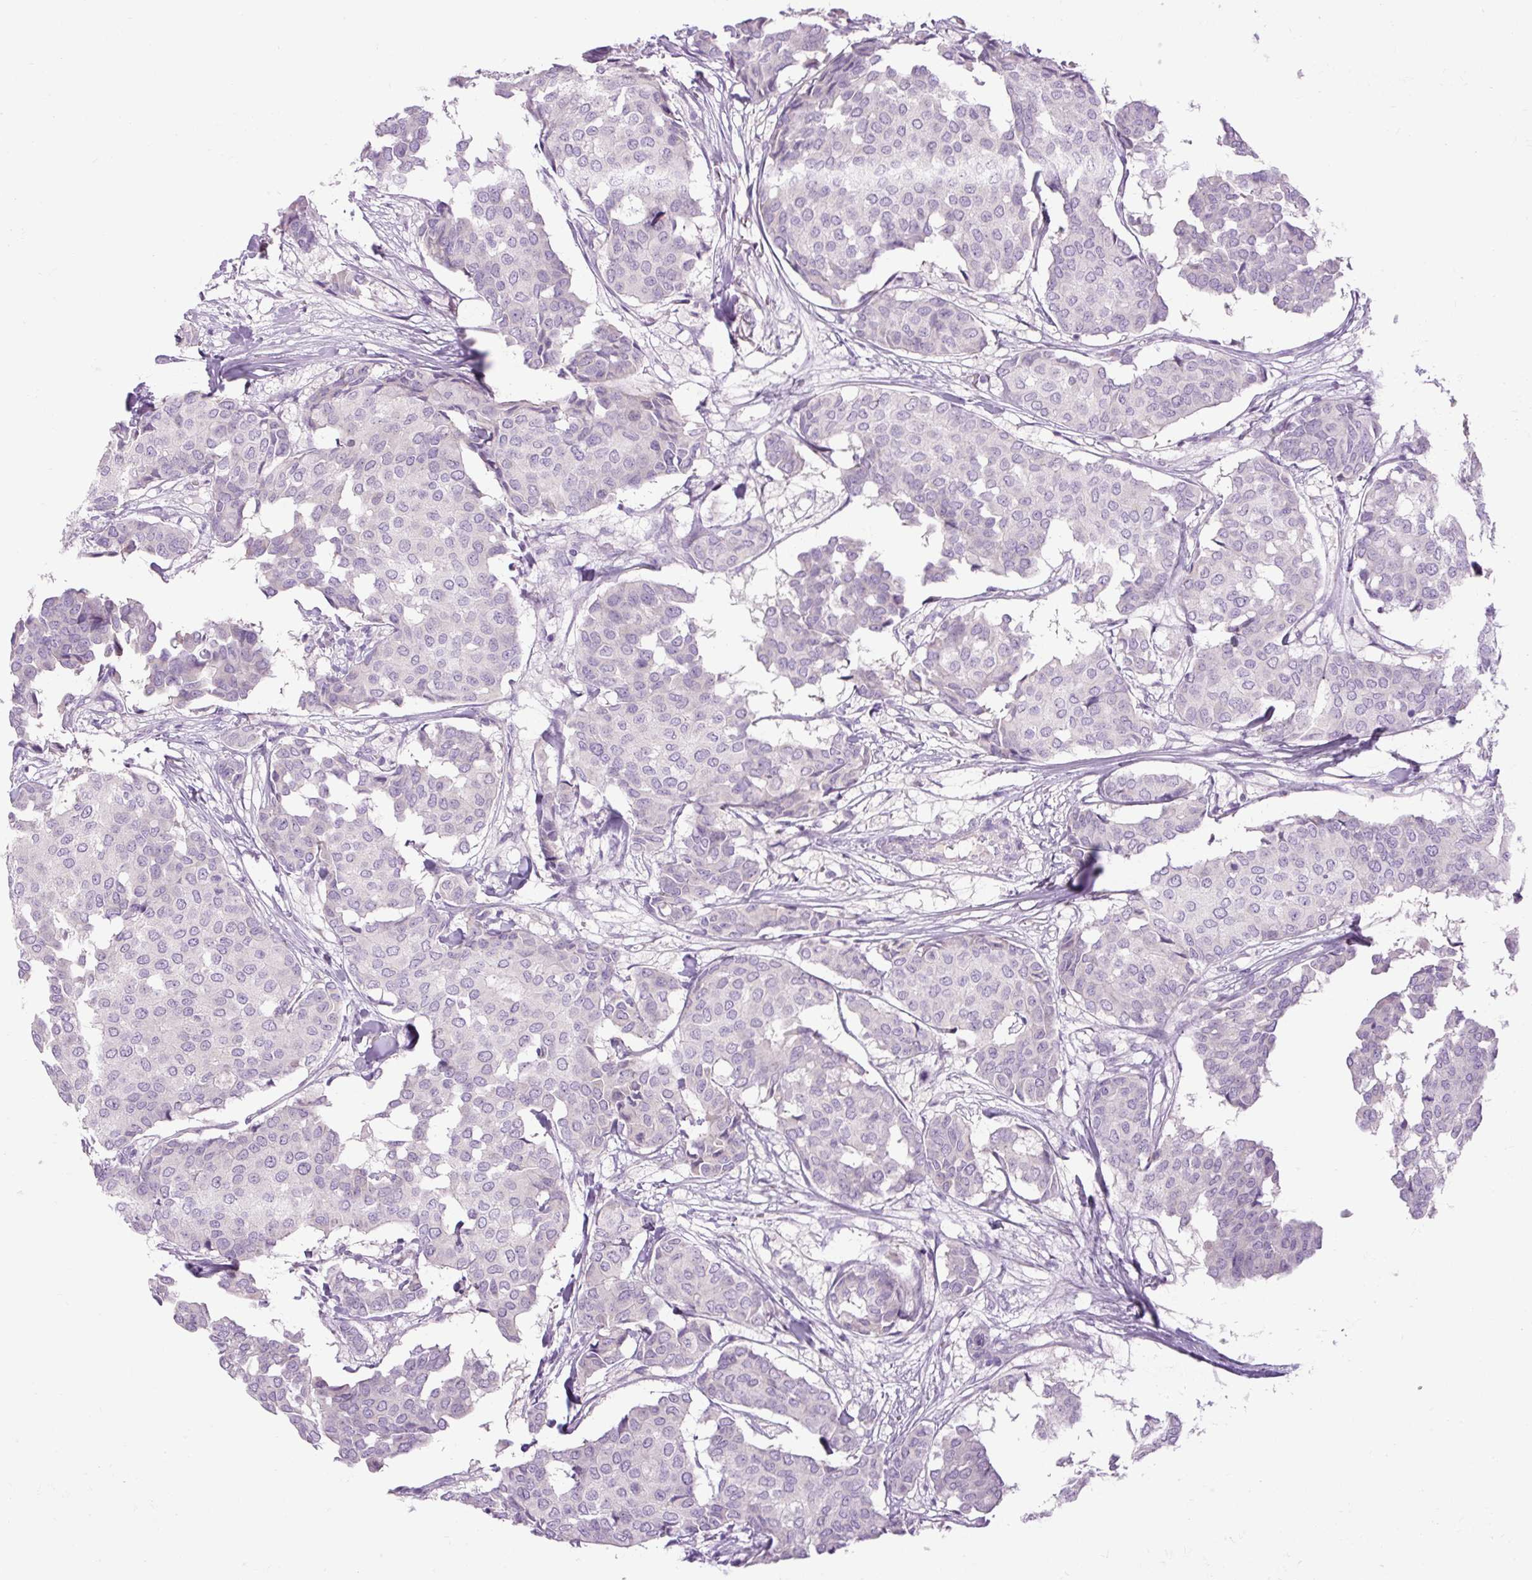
{"staining": {"intensity": "negative", "quantity": "none", "location": "none"}, "tissue": "breast cancer", "cell_type": "Tumor cells", "image_type": "cancer", "snomed": [{"axis": "morphology", "description": "Duct carcinoma"}, {"axis": "topography", "description": "Breast"}], "caption": "IHC of human breast cancer (infiltrating ductal carcinoma) reveals no positivity in tumor cells.", "gene": "ARRDC2", "patient": {"sex": "female", "age": 75}}